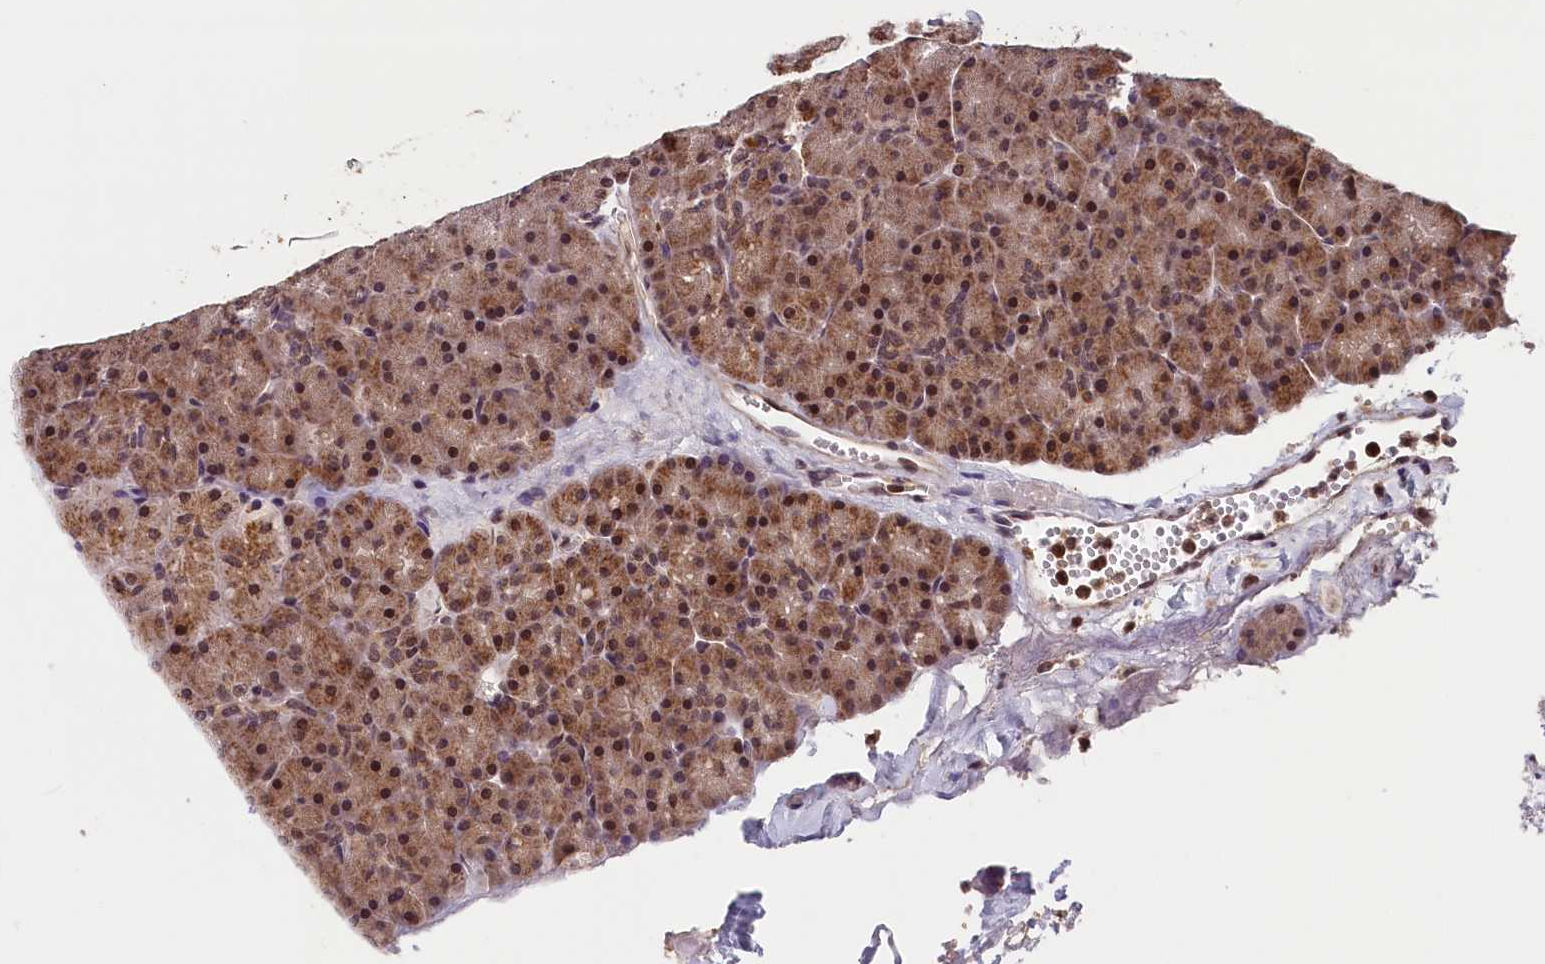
{"staining": {"intensity": "moderate", "quantity": "25%-75%", "location": "cytoplasmic/membranous,nuclear"}, "tissue": "pancreas", "cell_type": "Exocrine glandular cells", "image_type": "normal", "snomed": [{"axis": "morphology", "description": "Normal tissue, NOS"}, {"axis": "topography", "description": "Pancreas"}], "caption": "Immunohistochemical staining of benign pancreas reveals moderate cytoplasmic/membranous,nuclear protein staining in approximately 25%-75% of exocrine glandular cells. The protein of interest is shown in brown color, while the nuclei are stained blue.", "gene": "KCNK6", "patient": {"sex": "male", "age": 36}}